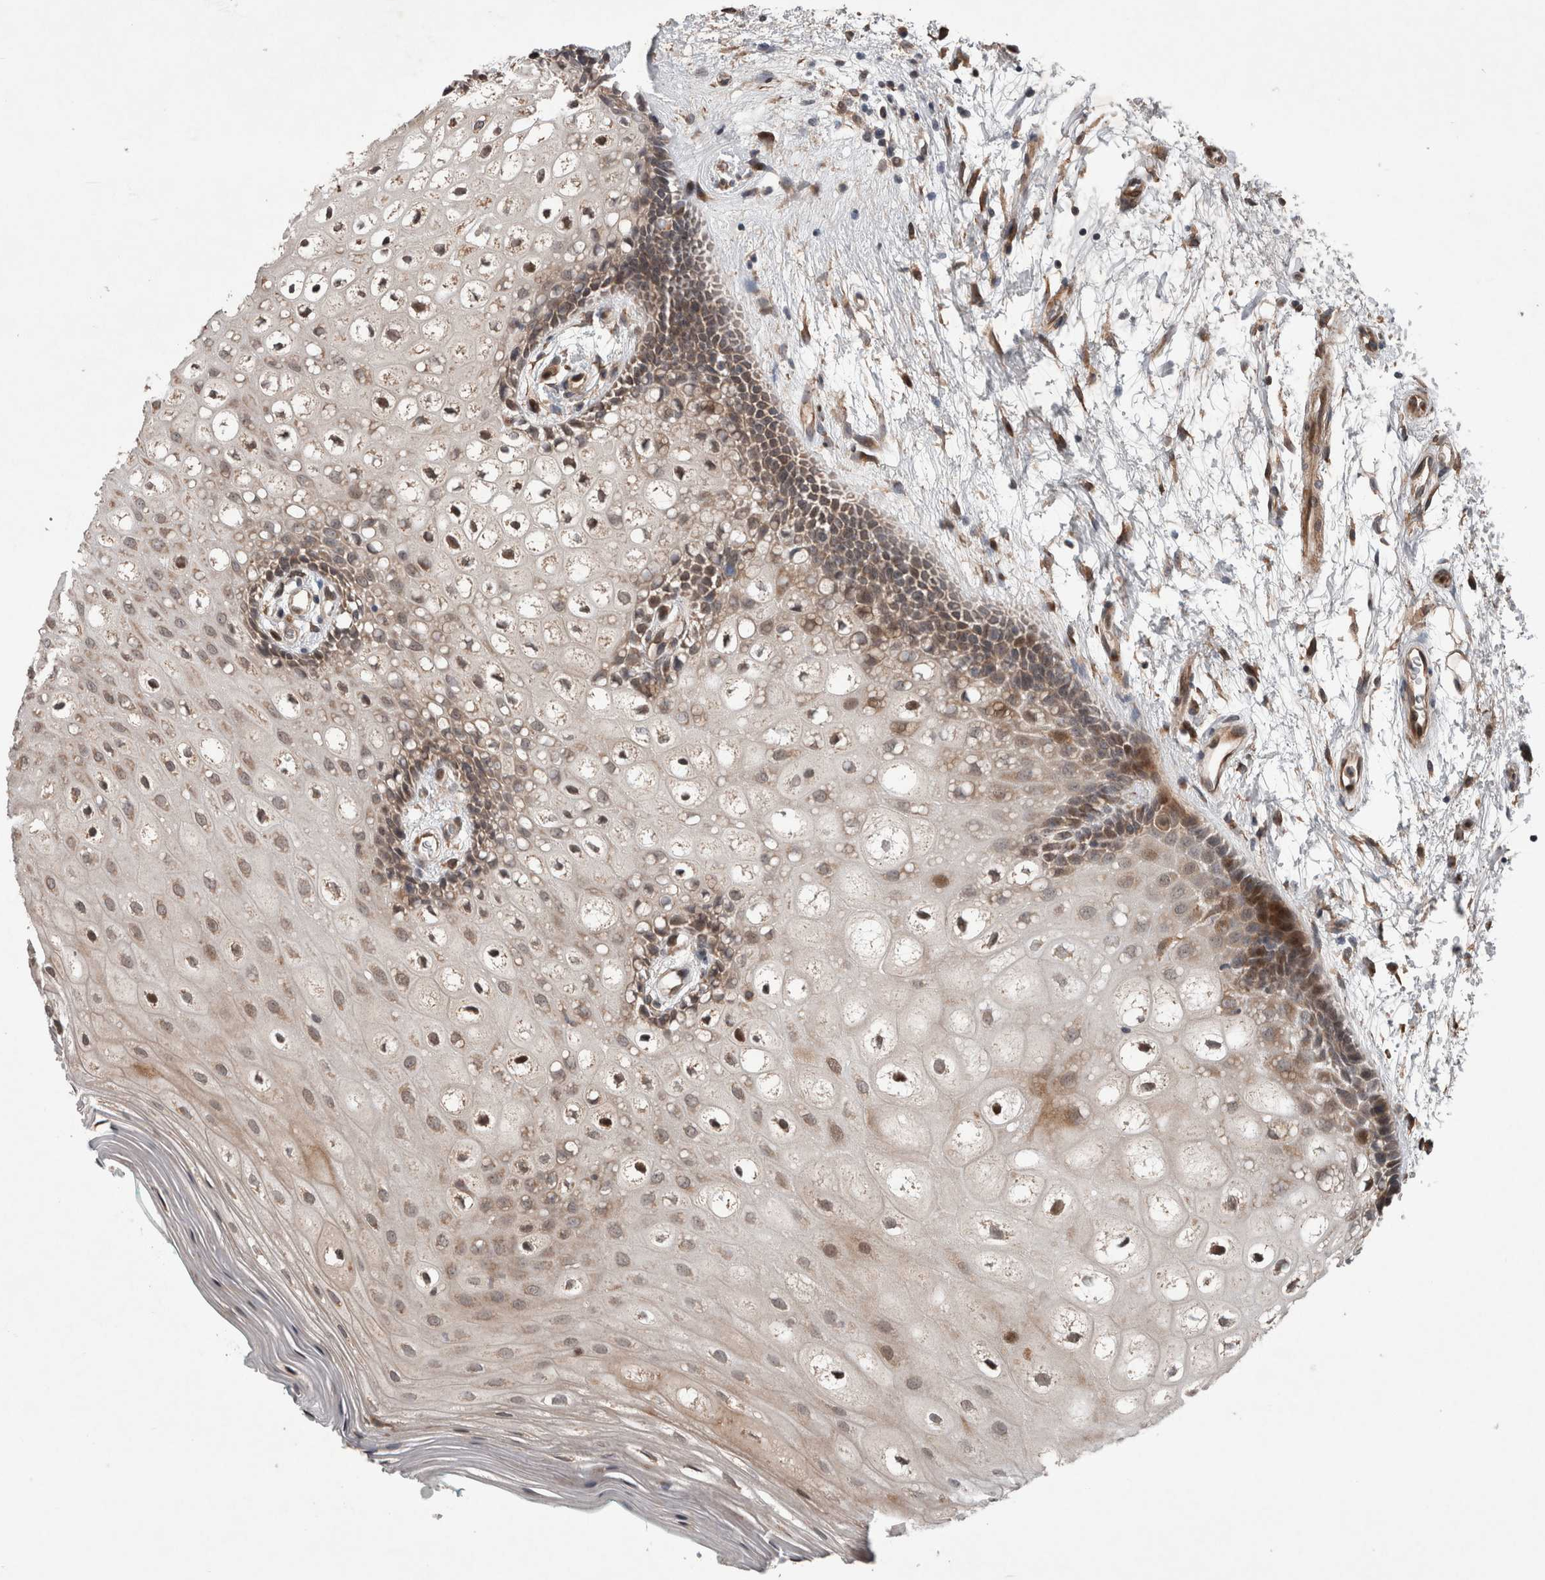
{"staining": {"intensity": "moderate", "quantity": ">75%", "location": "cytoplasmic/membranous"}, "tissue": "oral mucosa", "cell_type": "Squamous epithelial cells", "image_type": "normal", "snomed": [{"axis": "morphology", "description": "Normal tissue, NOS"}, {"axis": "topography", "description": "Skeletal muscle"}, {"axis": "topography", "description": "Oral tissue"}, {"axis": "topography", "description": "Peripheral nerve tissue"}], "caption": "This image displays unremarkable oral mucosa stained with immunohistochemistry (IHC) to label a protein in brown. The cytoplasmic/membranous of squamous epithelial cells show moderate positivity for the protein. Nuclei are counter-stained blue.", "gene": "GIMAP6", "patient": {"sex": "female", "age": 84}}